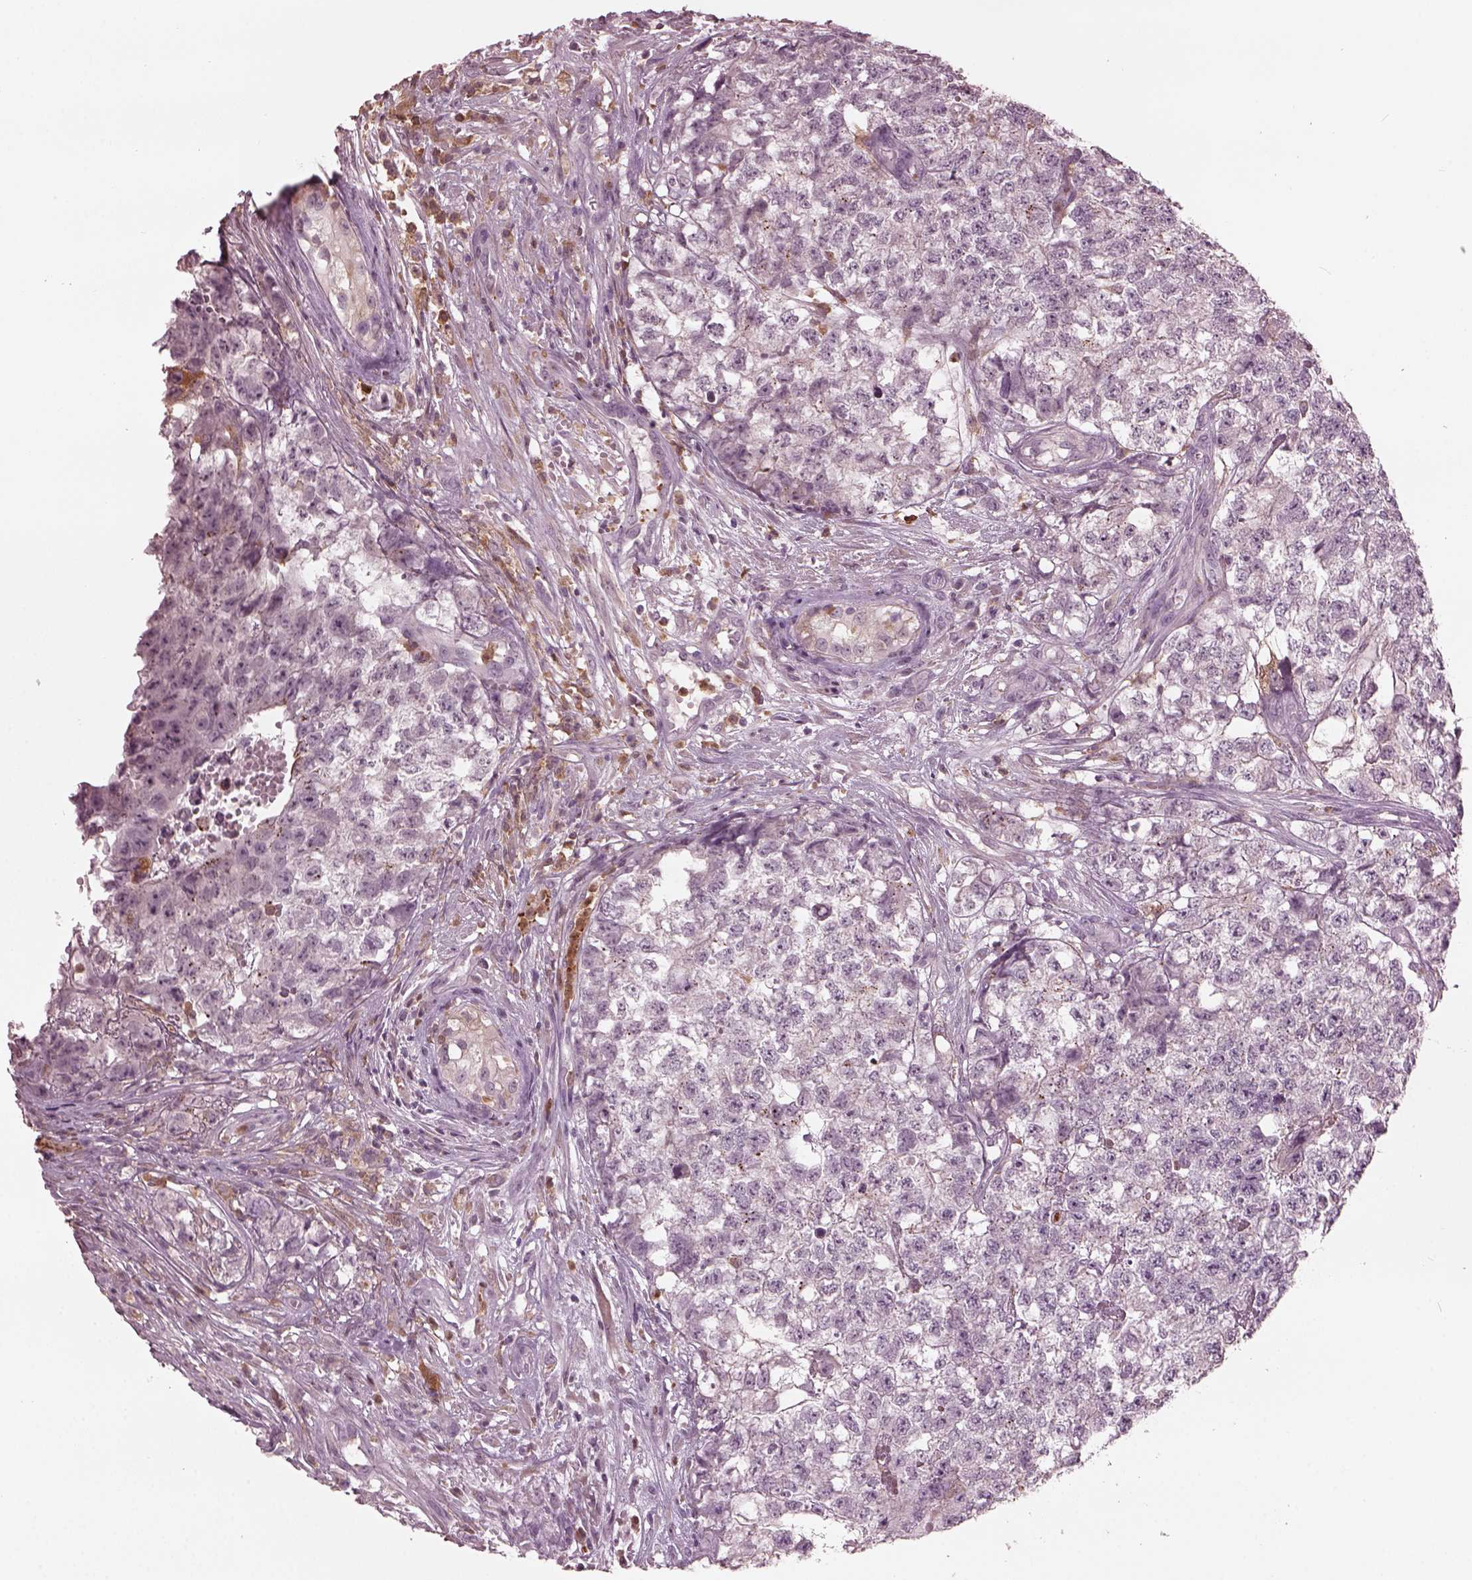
{"staining": {"intensity": "negative", "quantity": "none", "location": "none"}, "tissue": "testis cancer", "cell_type": "Tumor cells", "image_type": "cancer", "snomed": [{"axis": "morphology", "description": "Seminoma, NOS"}, {"axis": "morphology", "description": "Carcinoma, Embryonal, NOS"}, {"axis": "topography", "description": "Testis"}], "caption": "An immunohistochemistry (IHC) micrograph of testis cancer is shown. There is no staining in tumor cells of testis cancer.", "gene": "PSTPIP2", "patient": {"sex": "male", "age": 22}}